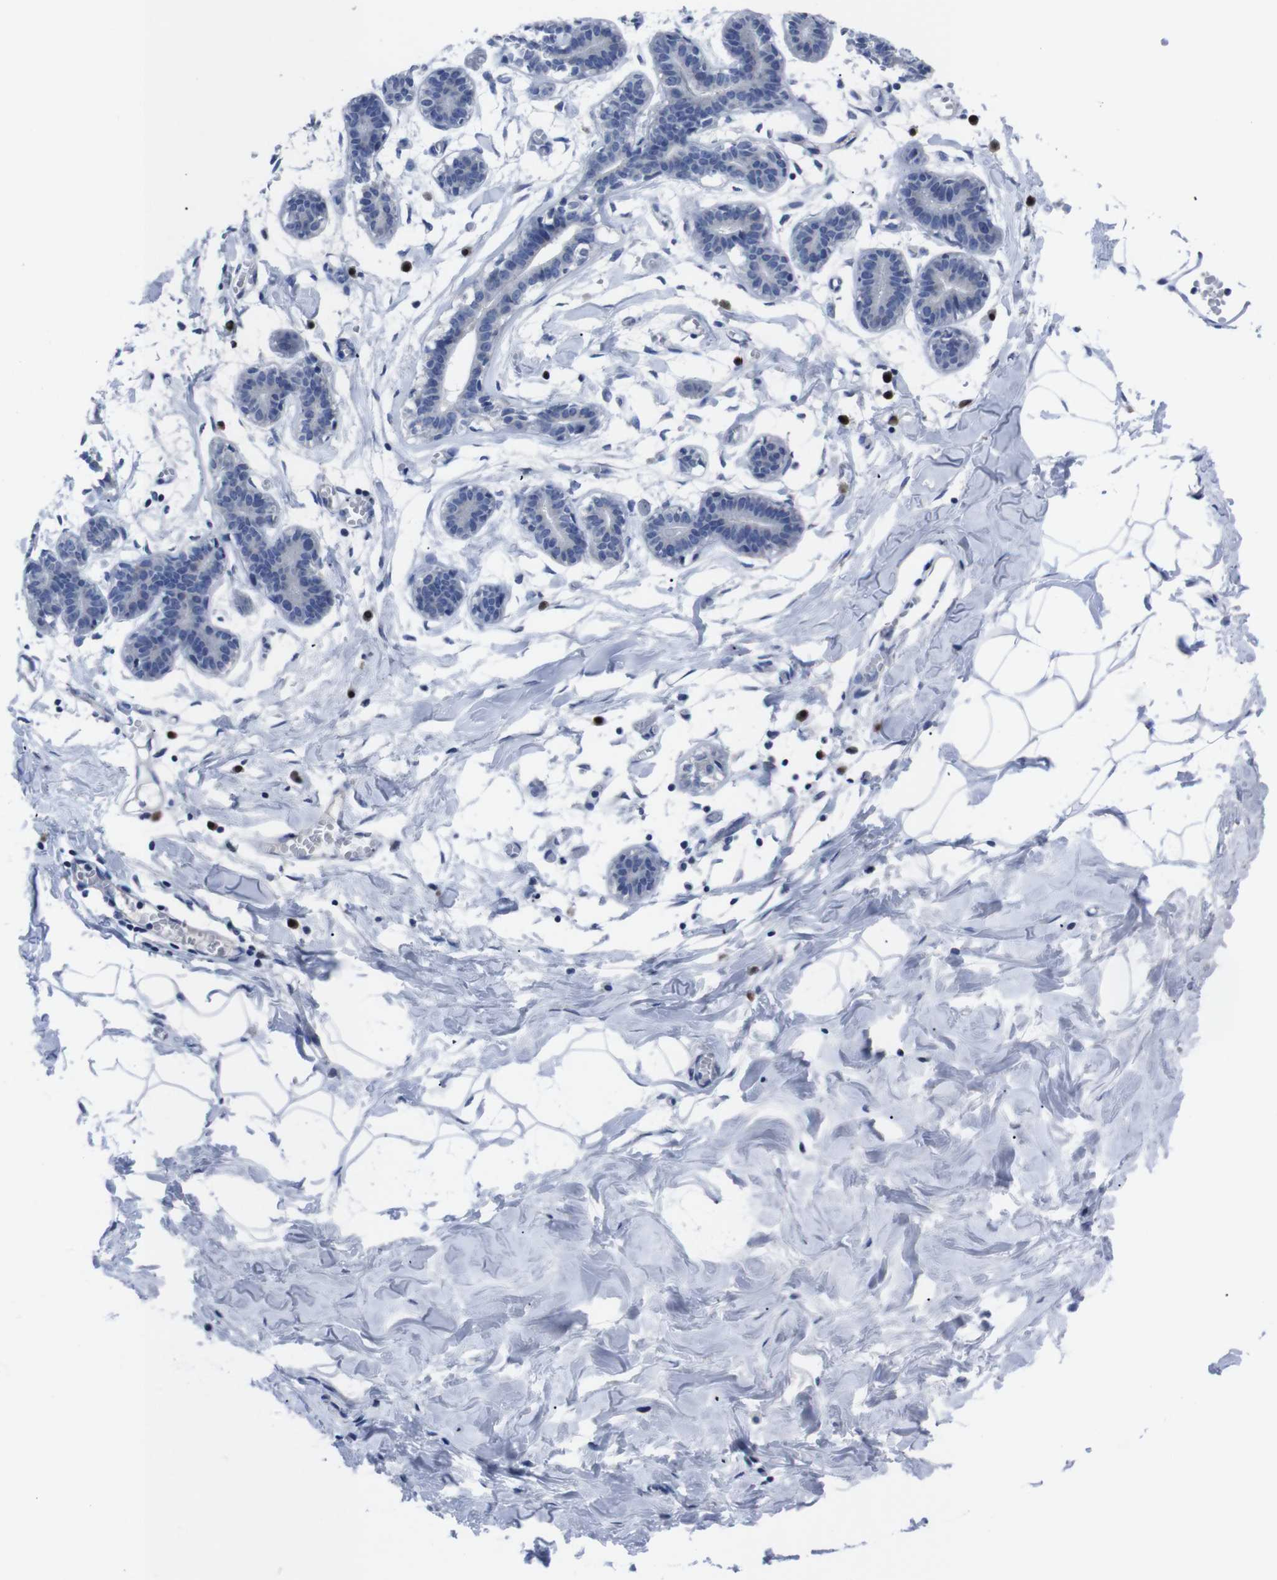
{"staining": {"intensity": "negative", "quantity": "none", "location": "none"}, "tissue": "breast", "cell_type": "Adipocytes", "image_type": "normal", "snomed": [{"axis": "morphology", "description": "Normal tissue, NOS"}, {"axis": "topography", "description": "Breast"}], "caption": "Immunohistochemistry image of normal breast: breast stained with DAB (3,3'-diaminobenzidine) reveals no significant protein staining in adipocytes.", "gene": "IRF4", "patient": {"sex": "female", "age": 27}}